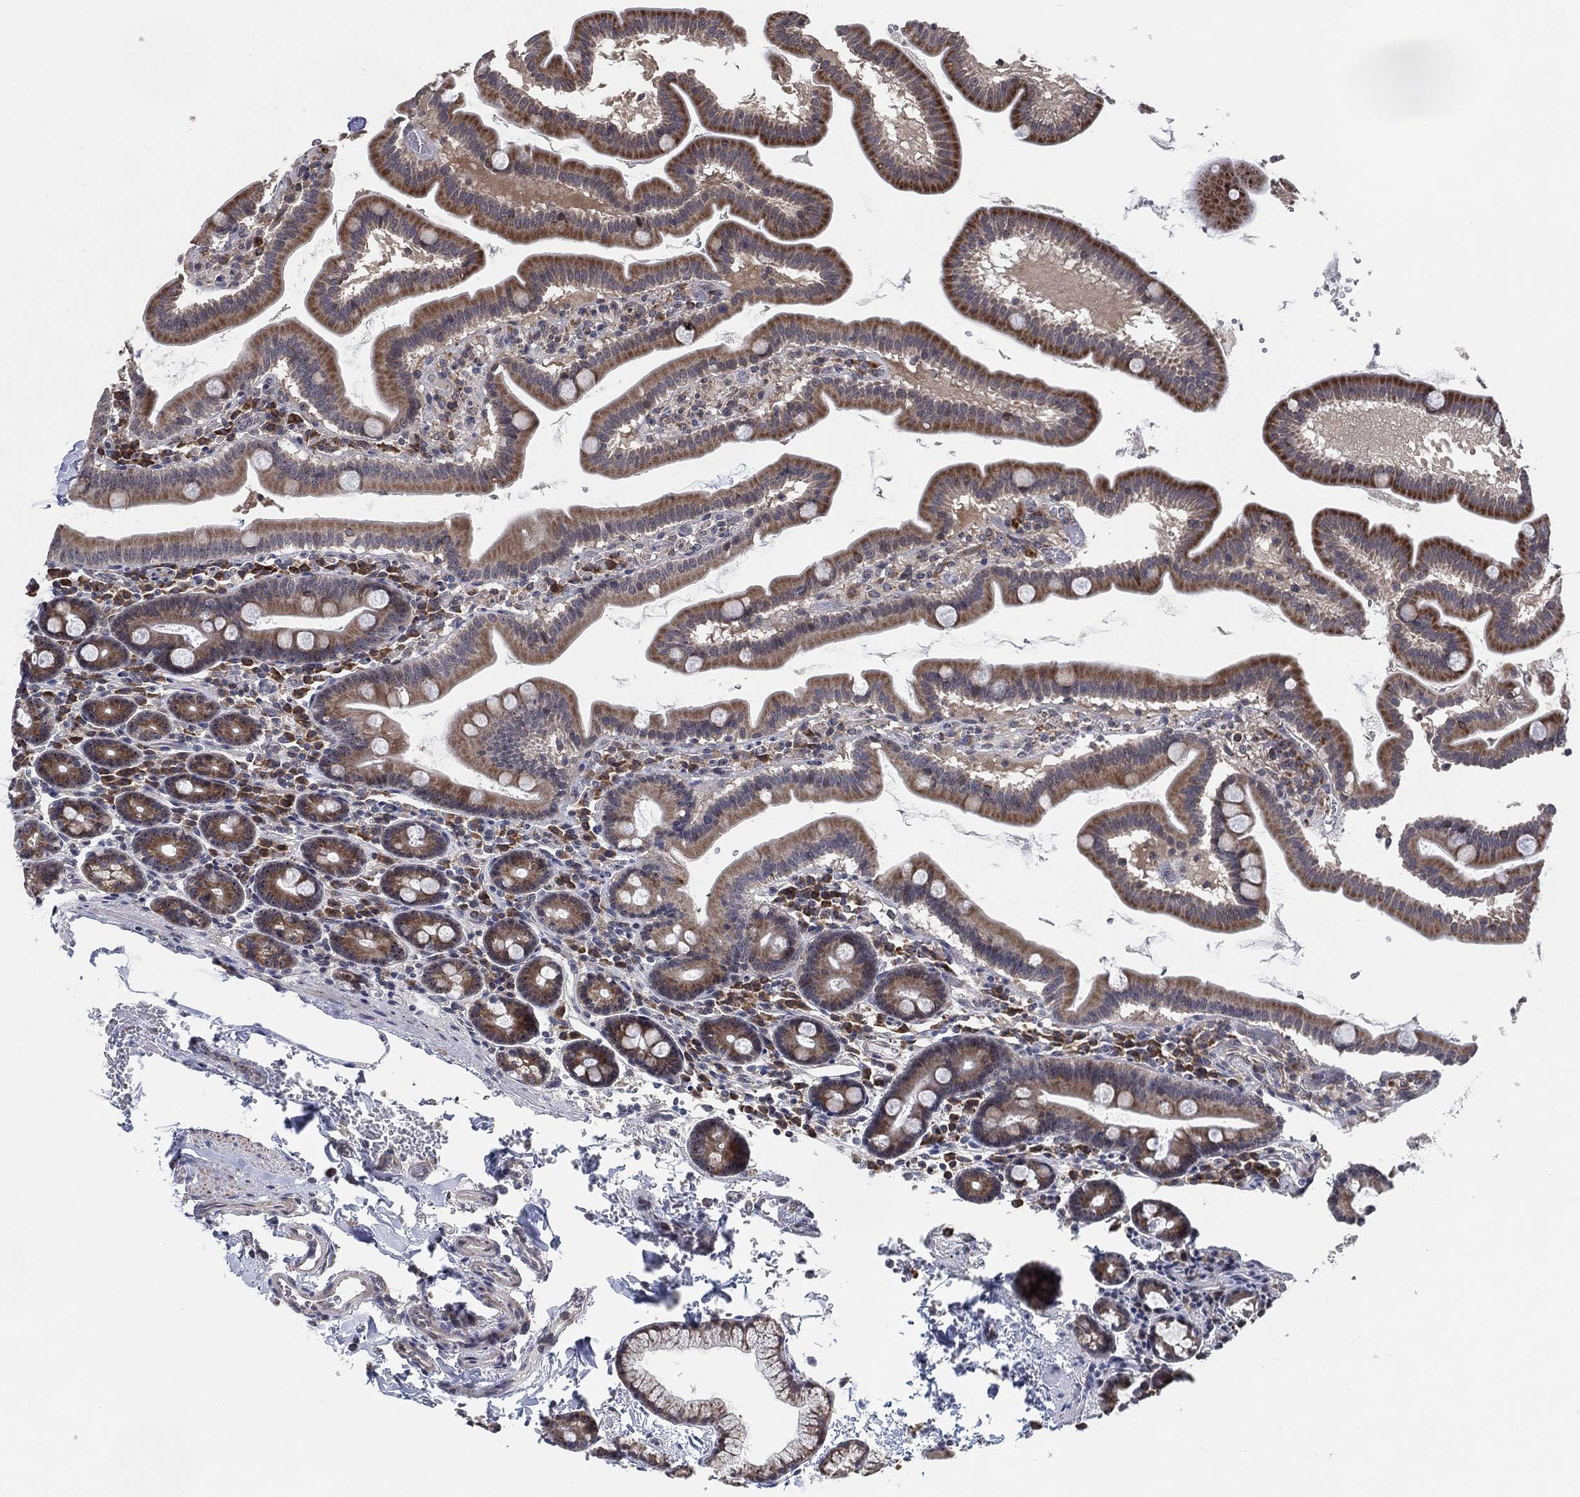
{"staining": {"intensity": "moderate", "quantity": ">75%", "location": "cytoplasmic/membranous"}, "tissue": "duodenum", "cell_type": "Glandular cells", "image_type": "normal", "snomed": [{"axis": "morphology", "description": "Normal tissue, NOS"}, {"axis": "topography", "description": "Duodenum"}], "caption": "The micrograph reveals staining of unremarkable duodenum, revealing moderate cytoplasmic/membranous protein expression (brown color) within glandular cells.", "gene": "FAM104A", "patient": {"sex": "male", "age": 59}}